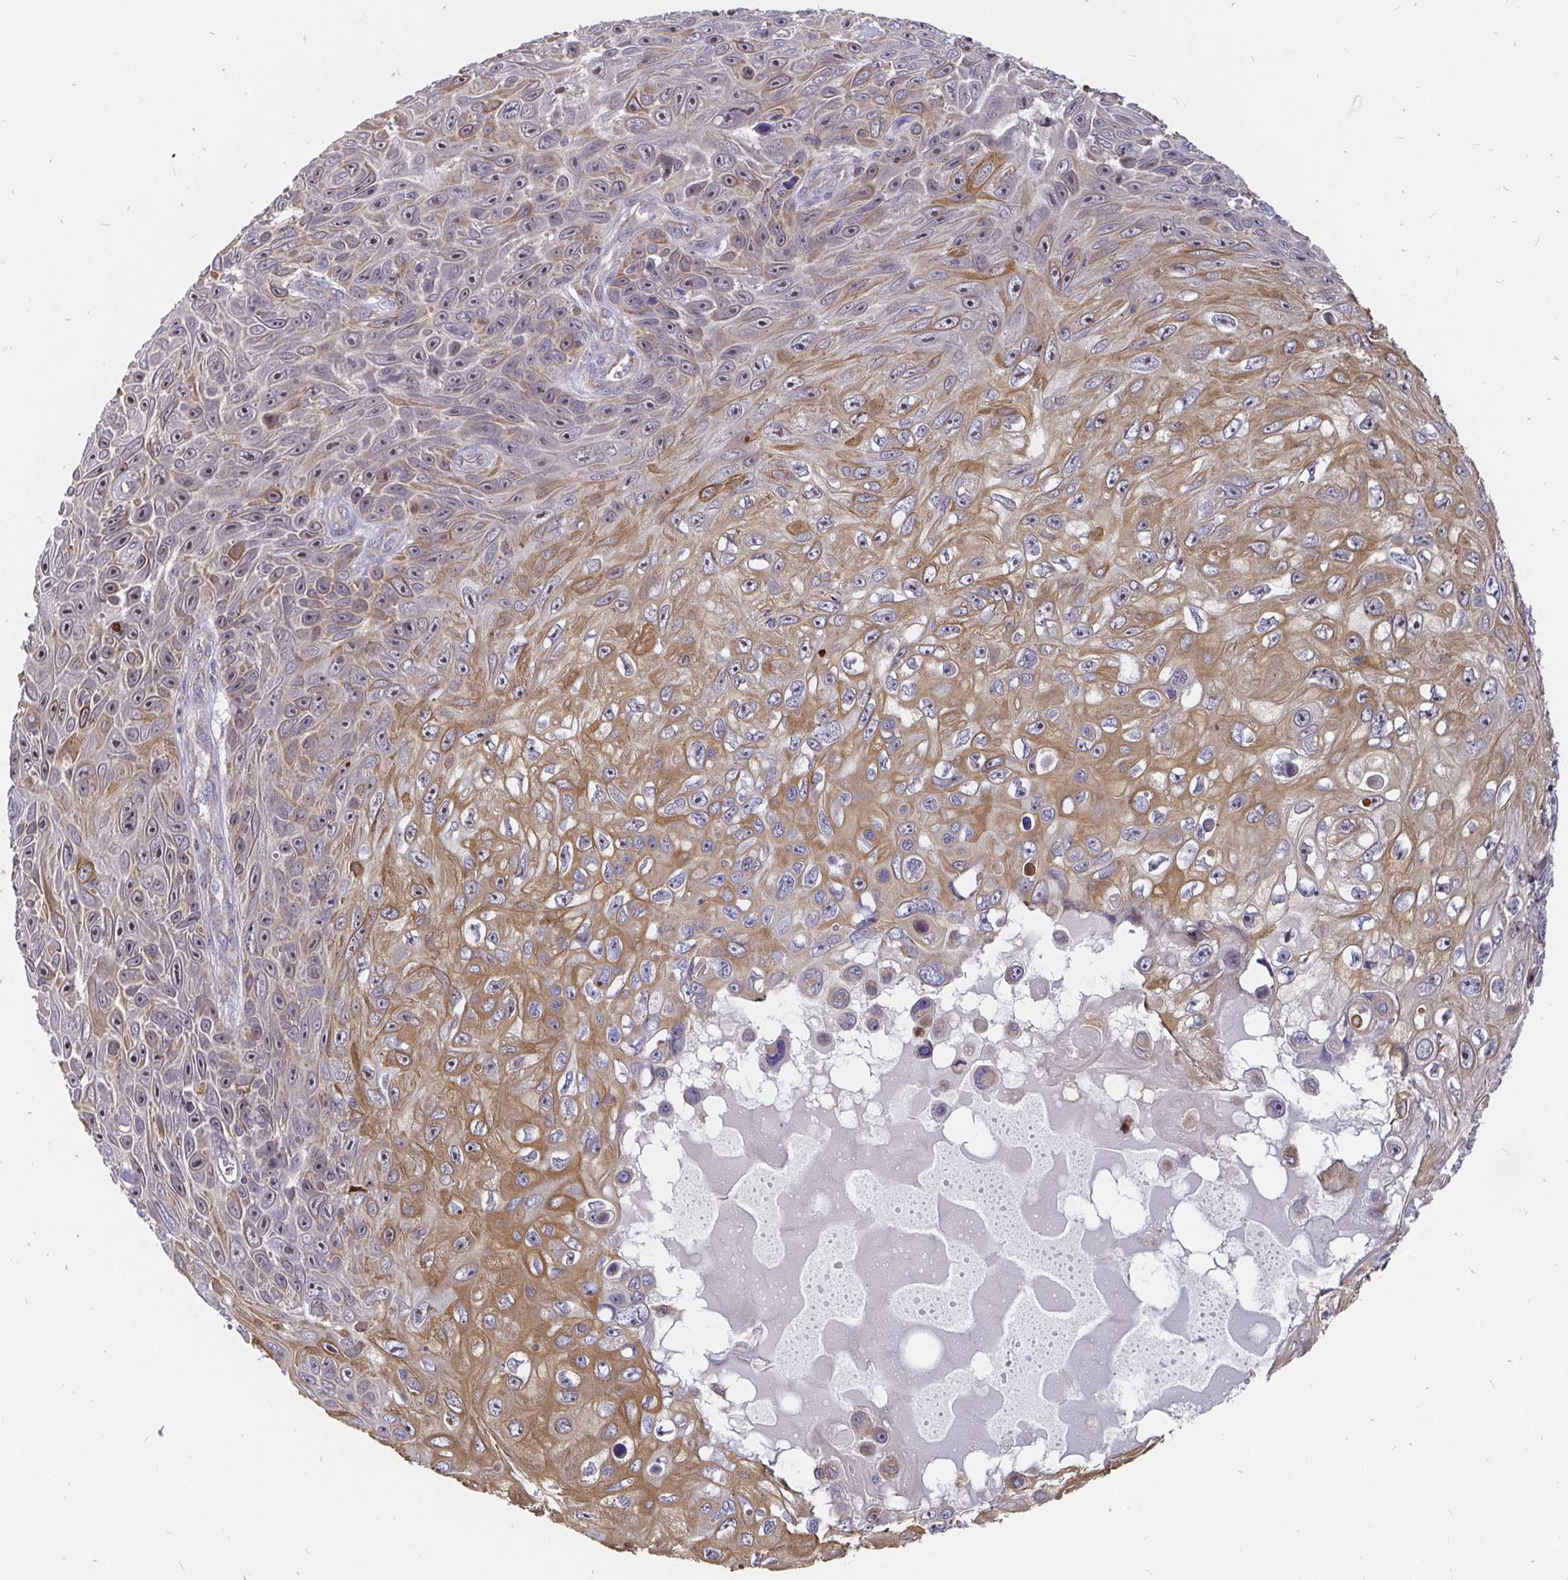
{"staining": {"intensity": "moderate", "quantity": "25%-75%", "location": "cytoplasmic/membranous,nuclear"}, "tissue": "skin cancer", "cell_type": "Tumor cells", "image_type": "cancer", "snomed": [{"axis": "morphology", "description": "Squamous cell carcinoma, NOS"}, {"axis": "topography", "description": "Skin"}], "caption": "The image exhibits immunohistochemical staining of skin squamous cell carcinoma. There is moderate cytoplasmic/membranous and nuclear positivity is identified in approximately 25%-75% of tumor cells.", "gene": "PDF", "patient": {"sex": "male", "age": 82}}